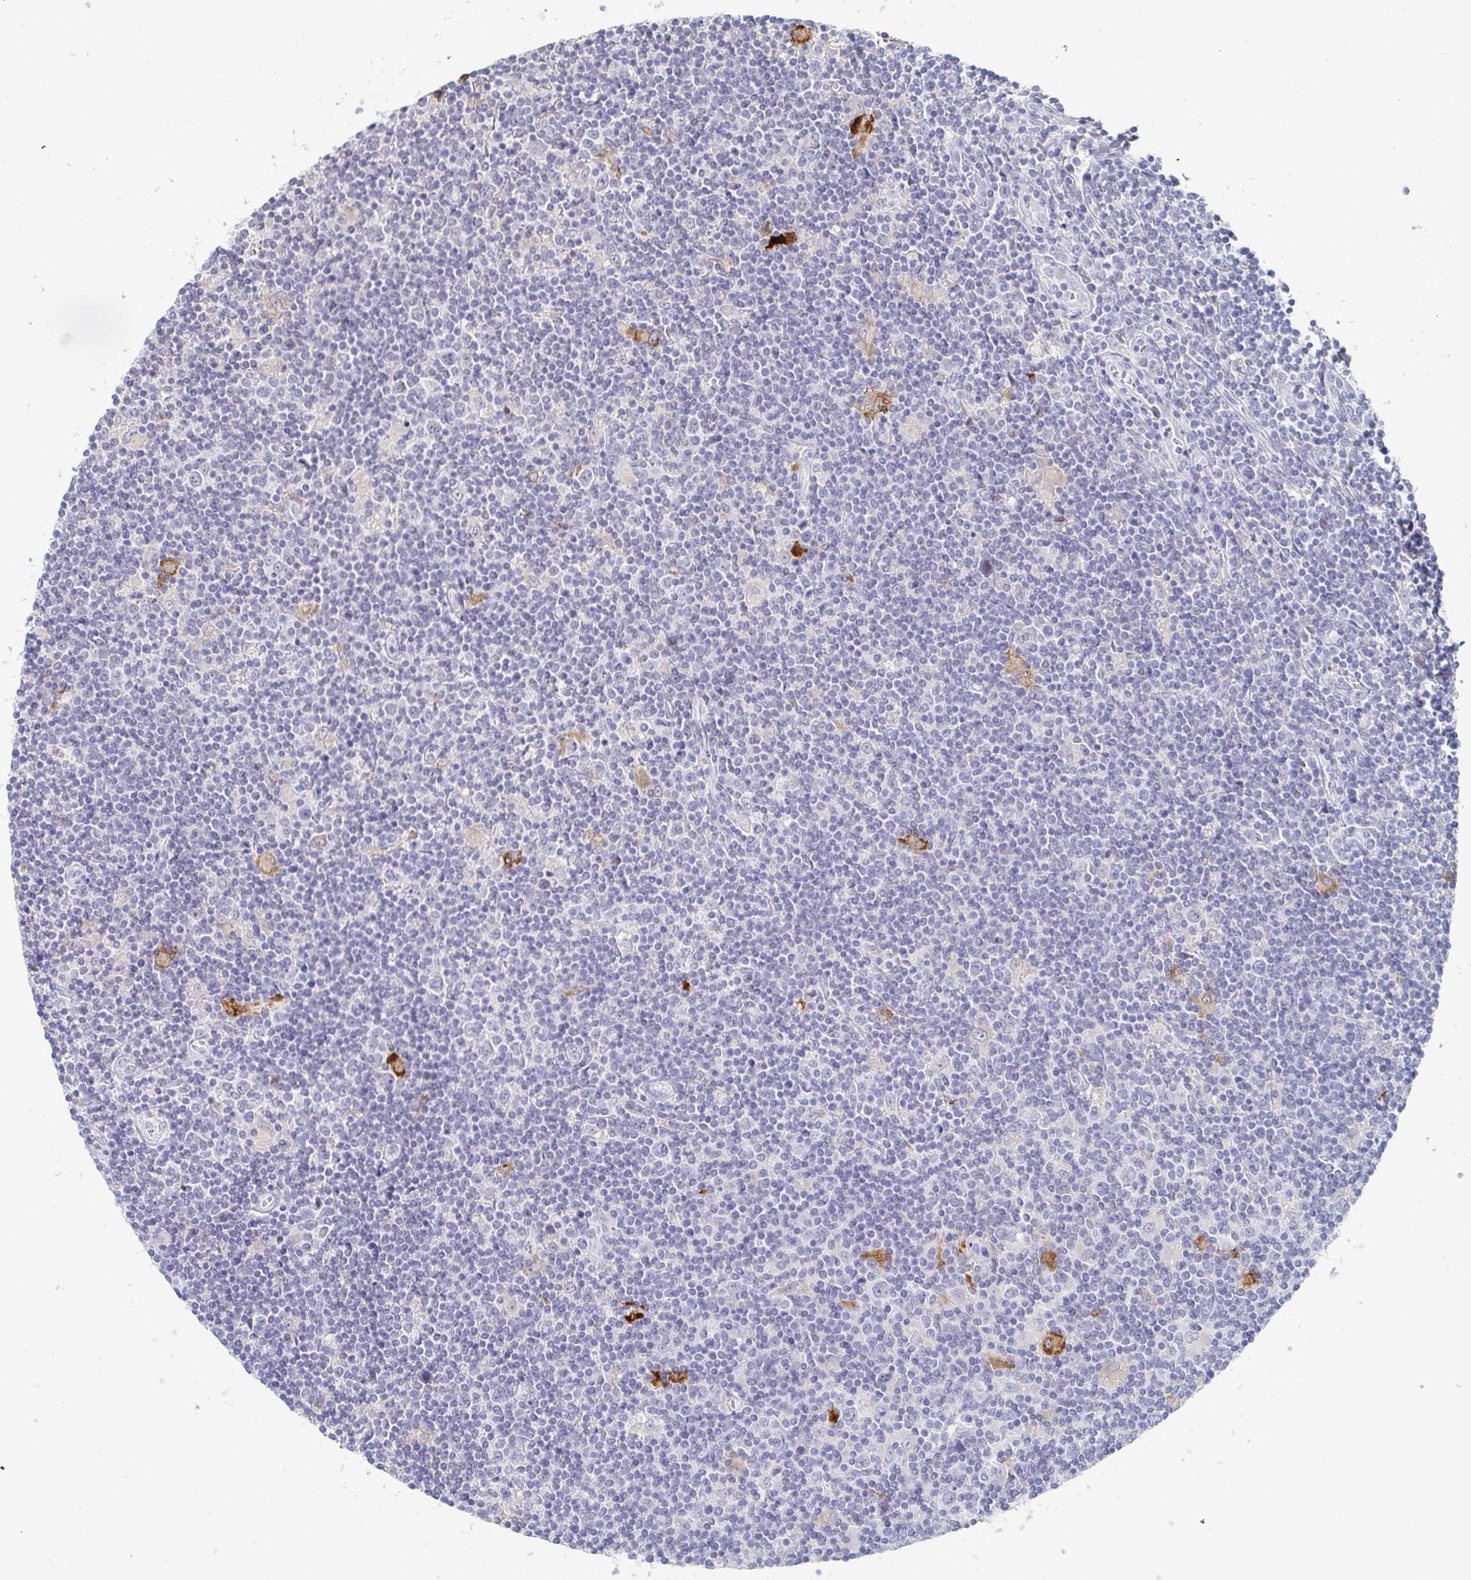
{"staining": {"intensity": "negative", "quantity": "none", "location": "none"}, "tissue": "lymphoma", "cell_type": "Tumor cells", "image_type": "cancer", "snomed": [{"axis": "morphology", "description": "Hodgkin's disease, NOS"}, {"axis": "topography", "description": "Lymph node"}], "caption": "The IHC histopathology image has no significant positivity in tumor cells of lymphoma tissue.", "gene": "ZNF430", "patient": {"sex": "male", "age": 40}}